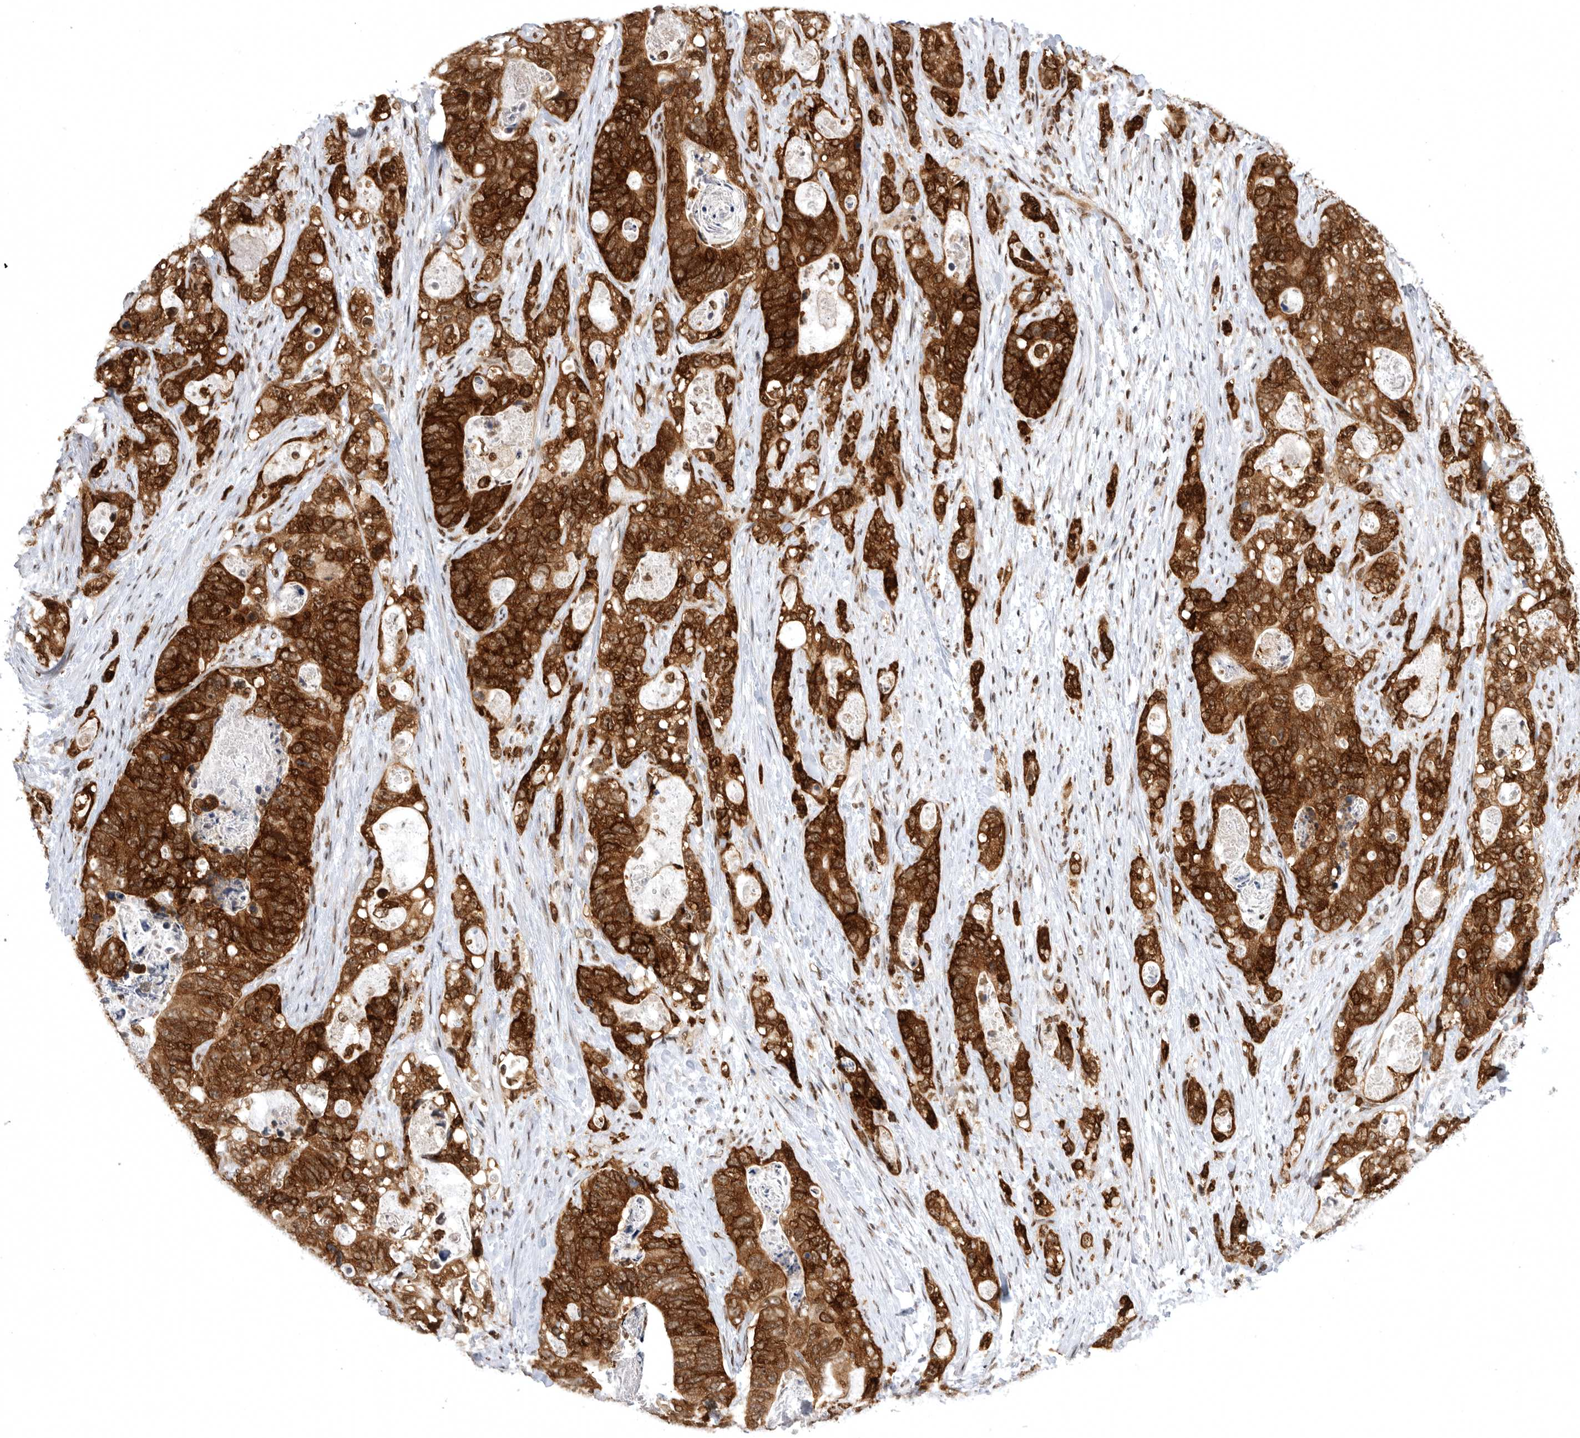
{"staining": {"intensity": "strong", "quantity": ">75%", "location": "cytoplasmic/membranous,nuclear"}, "tissue": "stomach cancer", "cell_type": "Tumor cells", "image_type": "cancer", "snomed": [{"axis": "morphology", "description": "Normal tissue, NOS"}, {"axis": "morphology", "description": "Adenocarcinoma, NOS"}, {"axis": "topography", "description": "Stomach"}], "caption": "Stomach cancer (adenocarcinoma) tissue reveals strong cytoplasmic/membranous and nuclear expression in about >75% of tumor cells, visualized by immunohistochemistry. (Stains: DAB in brown, nuclei in blue, Microscopy: brightfield microscopy at high magnification).", "gene": "ZNF830", "patient": {"sex": "female", "age": 89}}